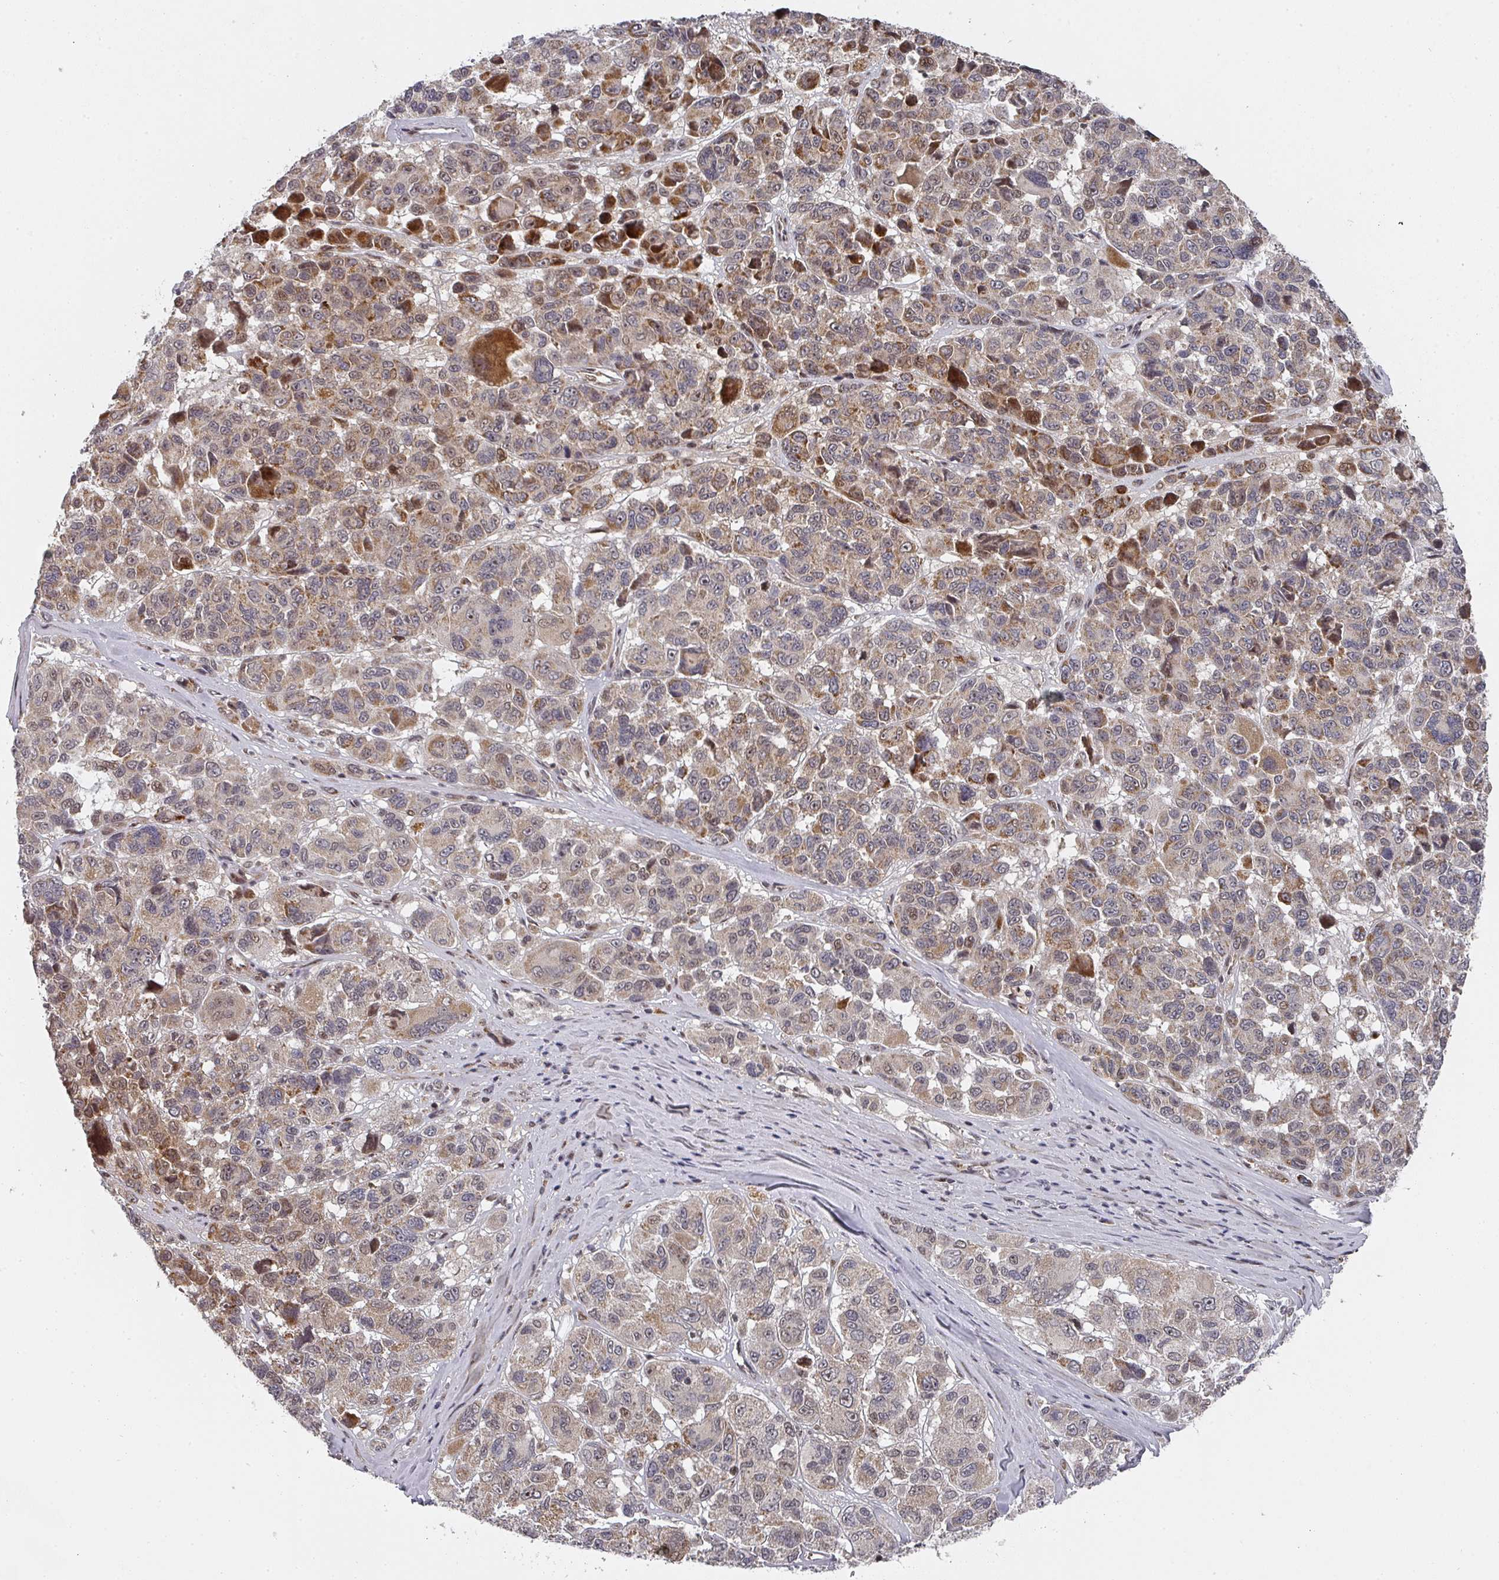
{"staining": {"intensity": "moderate", "quantity": "25%-75%", "location": "cytoplasmic/membranous,nuclear"}, "tissue": "melanoma", "cell_type": "Tumor cells", "image_type": "cancer", "snomed": [{"axis": "morphology", "description": "Malignant melanoma, NOS"}, {"axis": "topography", "description": "Skin"}], "caption": "Brown immunohistochemical staining in human malignant melanoma exhibits moderate cytoplasmic/membranous and nuclear positivity in approximately 25%-75% of tumor cells. (DAB (3,3'-diaminobenzidine) IHC with brightfield microscopy, high magnification).", "gene": "KIF1C", "patient": {"sex": "female", "age": 66}}